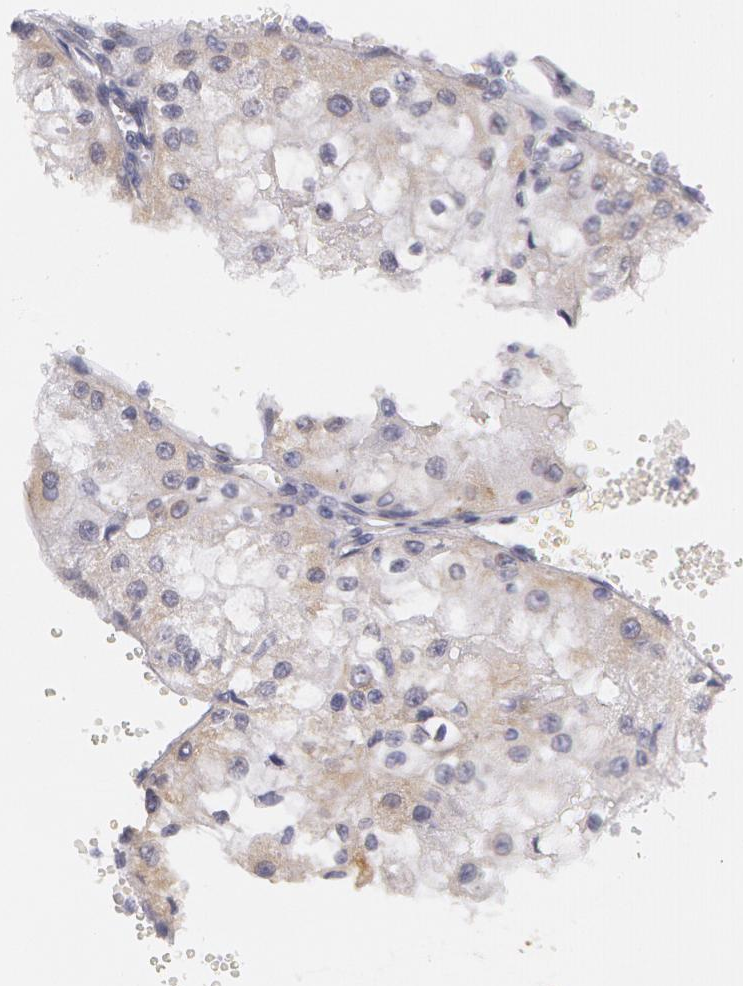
{"staining": {"intensity": "weak", "quantity": "25%-75%", "location": "cytoplasmic/membranous"}, "tissue": "renal cancer", "cell_type": "Tumor cells", "image_type": "cancer", "snomed": [{"axis": "morphology", "description": "Adenocarcinoma, NOS"}, {"axis": "topography", "description": "Kidney"}], "caption": "Approximately 25%-75% of tumor cells in human renal cancer (adenocarcinoma) reveal weak cytoplasmic/membranous protein expression as visualized by brown immunohistochemical staining.", "gene": "KRT18", "patient": {"sex": "female", "age": 74}}